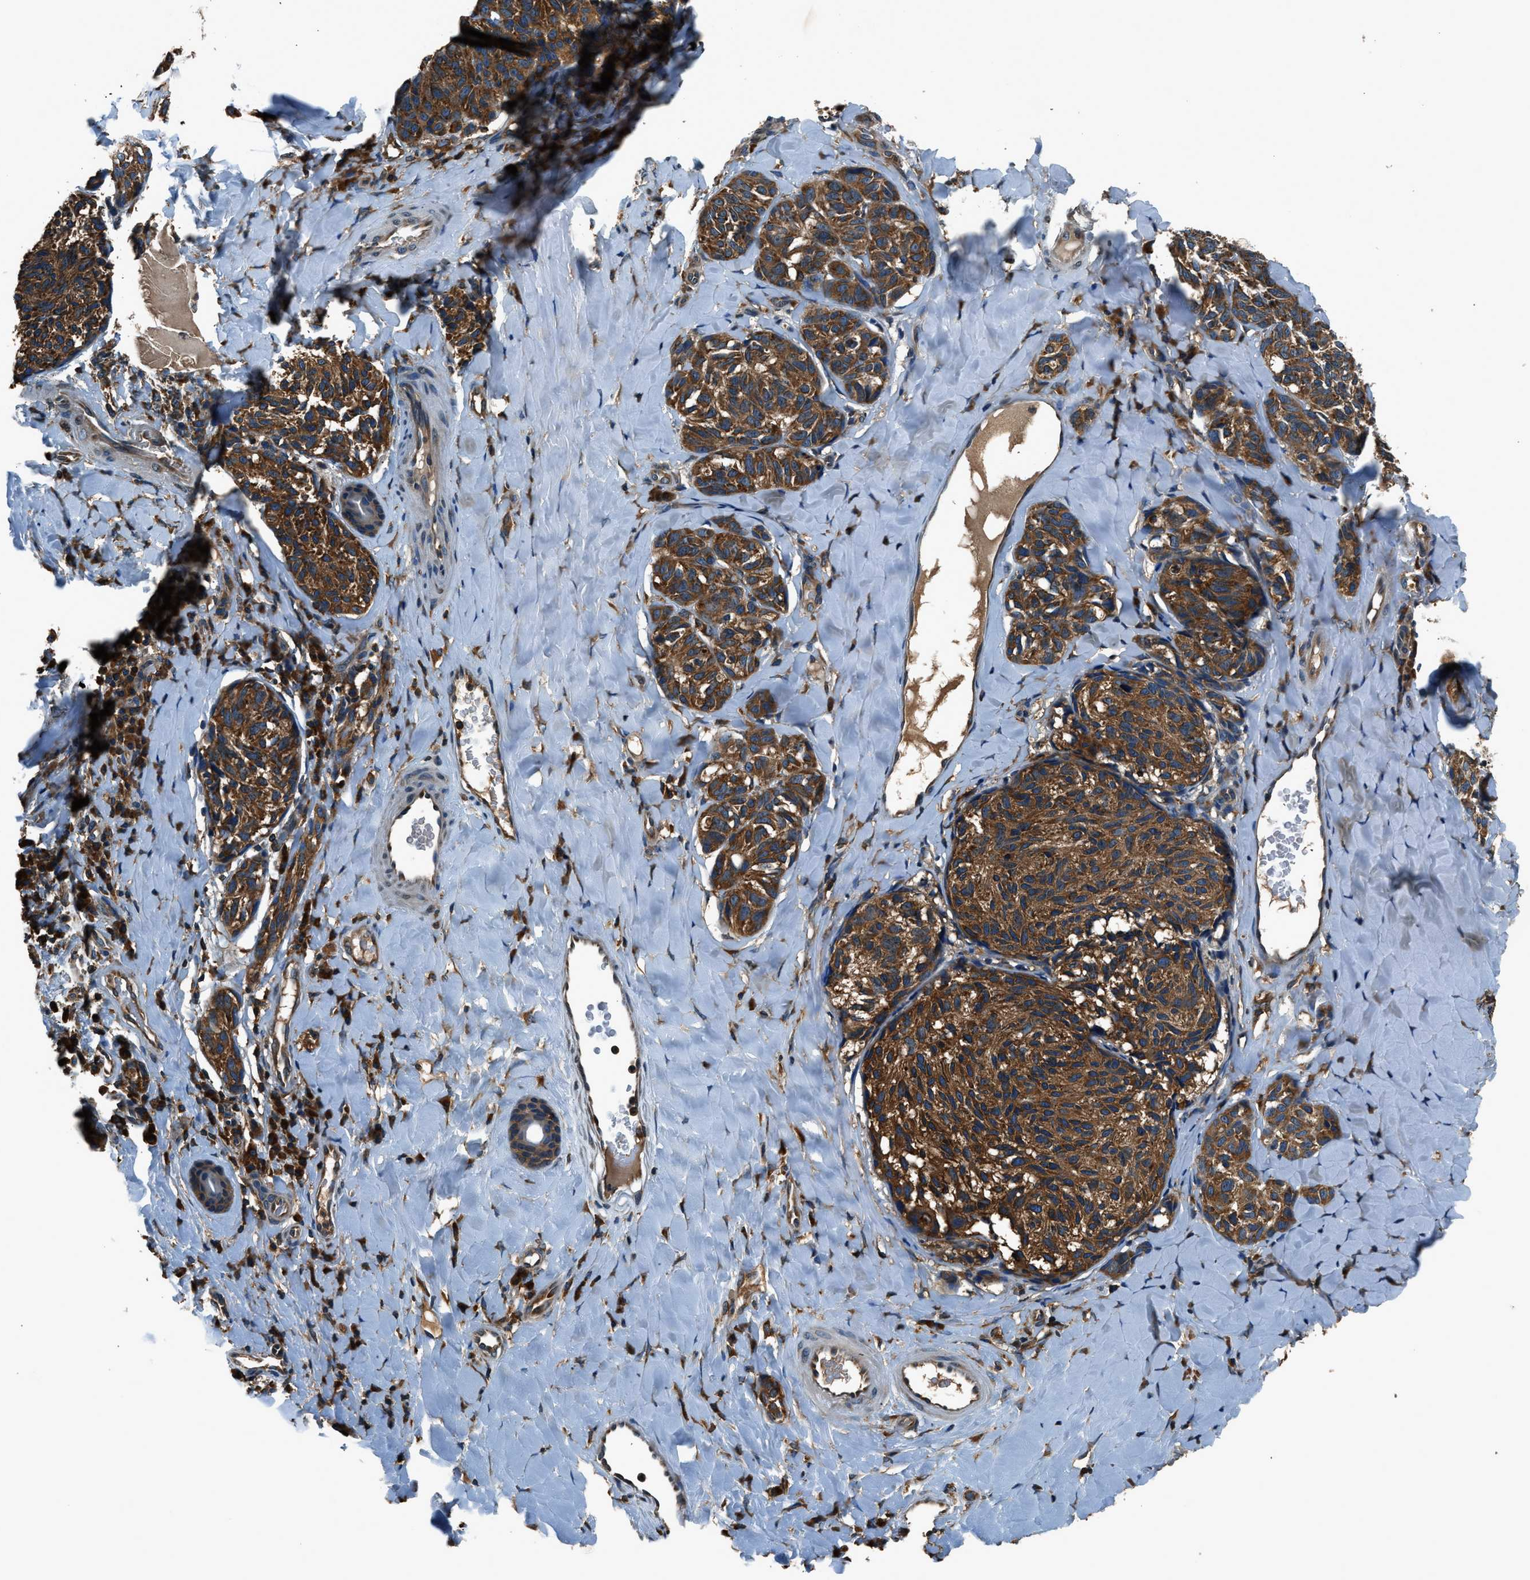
{"staining": {"intensity": "strong", "quantity": ">75%", "location": "cytoplasmic/membranous"}, "tissue": "melanoma", "cell_type": "Tumor cells", "image_type": "cancer", "snomed": [{"axis": "morphology", "description": "Malignant melanoma, NOS"}, {"axis": "topography", "description": "Skin"}], "caption": "Immunohistochemistry micrograph of human malignant melanoma stained for a protein (brown), which exhibits high levels of strong cytoplasmic/membranous expression in approximately >75% of tumor cells.", "gene": "ARFGAP2", "patient": {"sex": "female", "age": 73}}